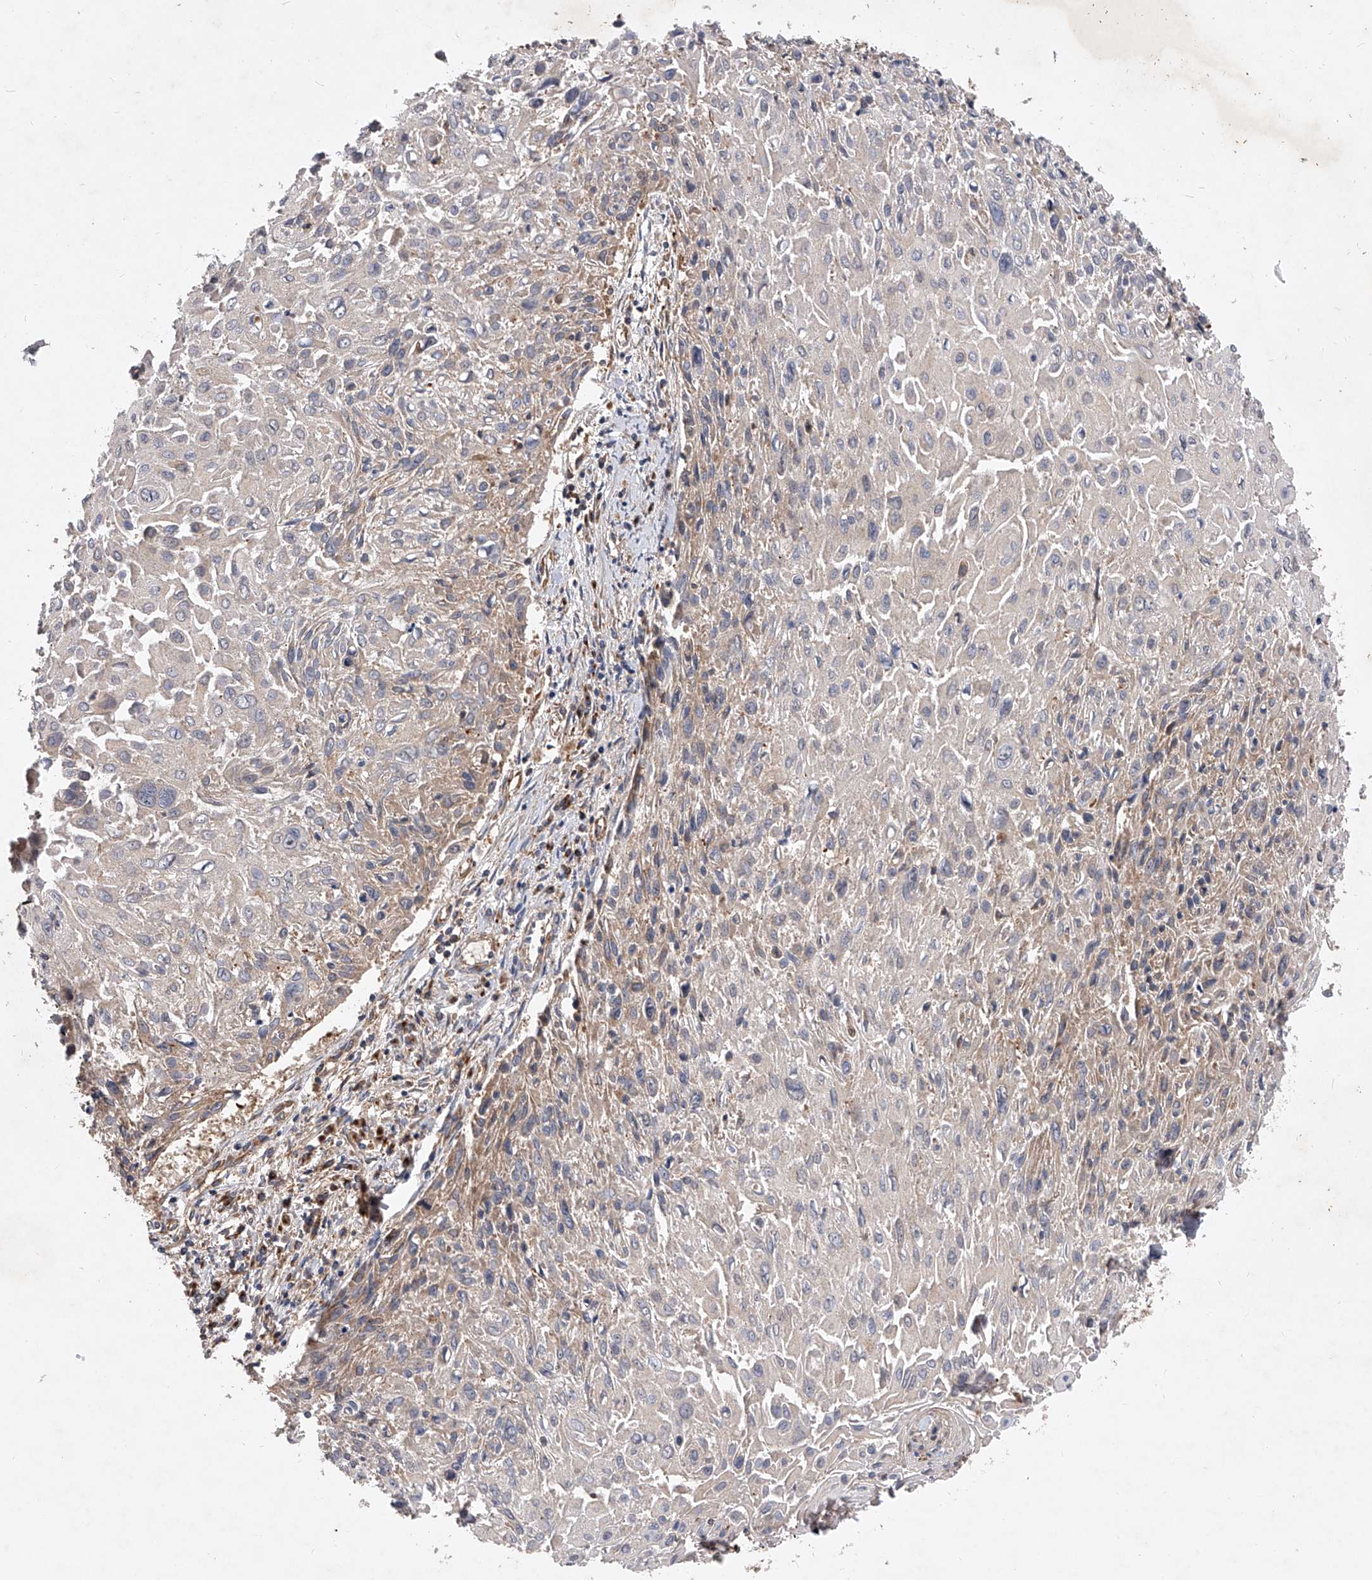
{"staining": {"intensity": "negative", "quantity": "none", "location": "none"}, "tissue": "cervical cancer", "cell_type": "Tumor cells", "image_type": "cancer", "snomed": [{"axis": "morphology", "description": "Squamous cell carcinoma, NOS"}, {"axis": "topography", "description": "Cervix"}], "caption": "This is an immunohistochemistry (IHC) micrograph of human cervical cancer. There is no expression in tumor cells.", "gene": "CFAP410", "patient": {"sex": "female", "age": 51}}